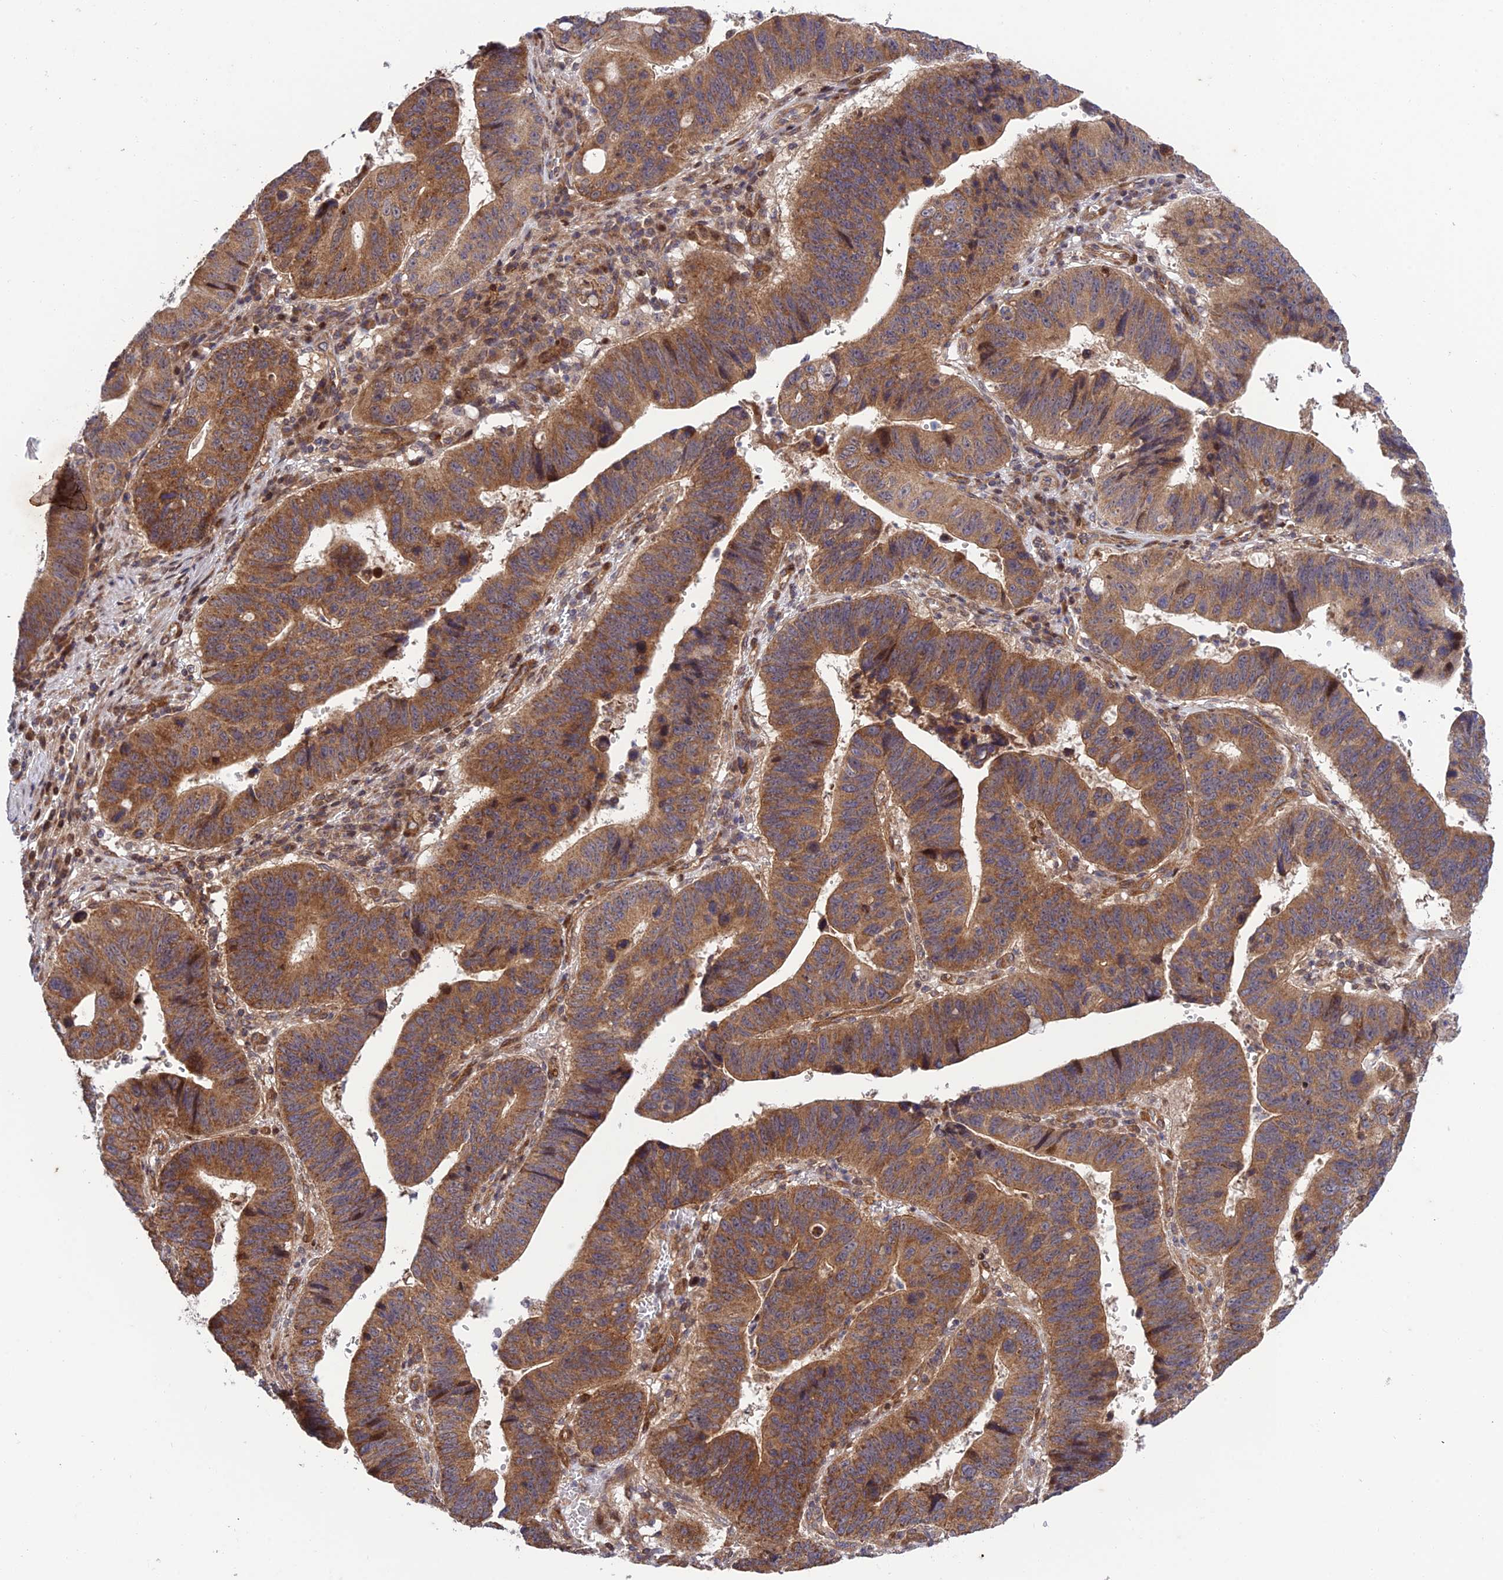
{"staining": {"intensity": "moderate", "quantity": ">75%", "location": "cytoplasmic/membranous"}, "tissue": "stomach cancer", "cell_type": "Tumor cells", "image_type": "cancer", "snomed": [{"axis": "morphology", "description": "Adenocarcinoma, NOS"}, {"axis": "topography", "description": "Stomach"}], "caption": "An immunohistochemistry (IHC) histopathology image of tumor tissue is shown. Protein staining in brown shows moderate cytoplasmic/membranous positivity in adenocarcinoma (stomach) within tumor cells.", "gene": "PLEKHG2", "patient": {"sex": "male", "age": 59}}